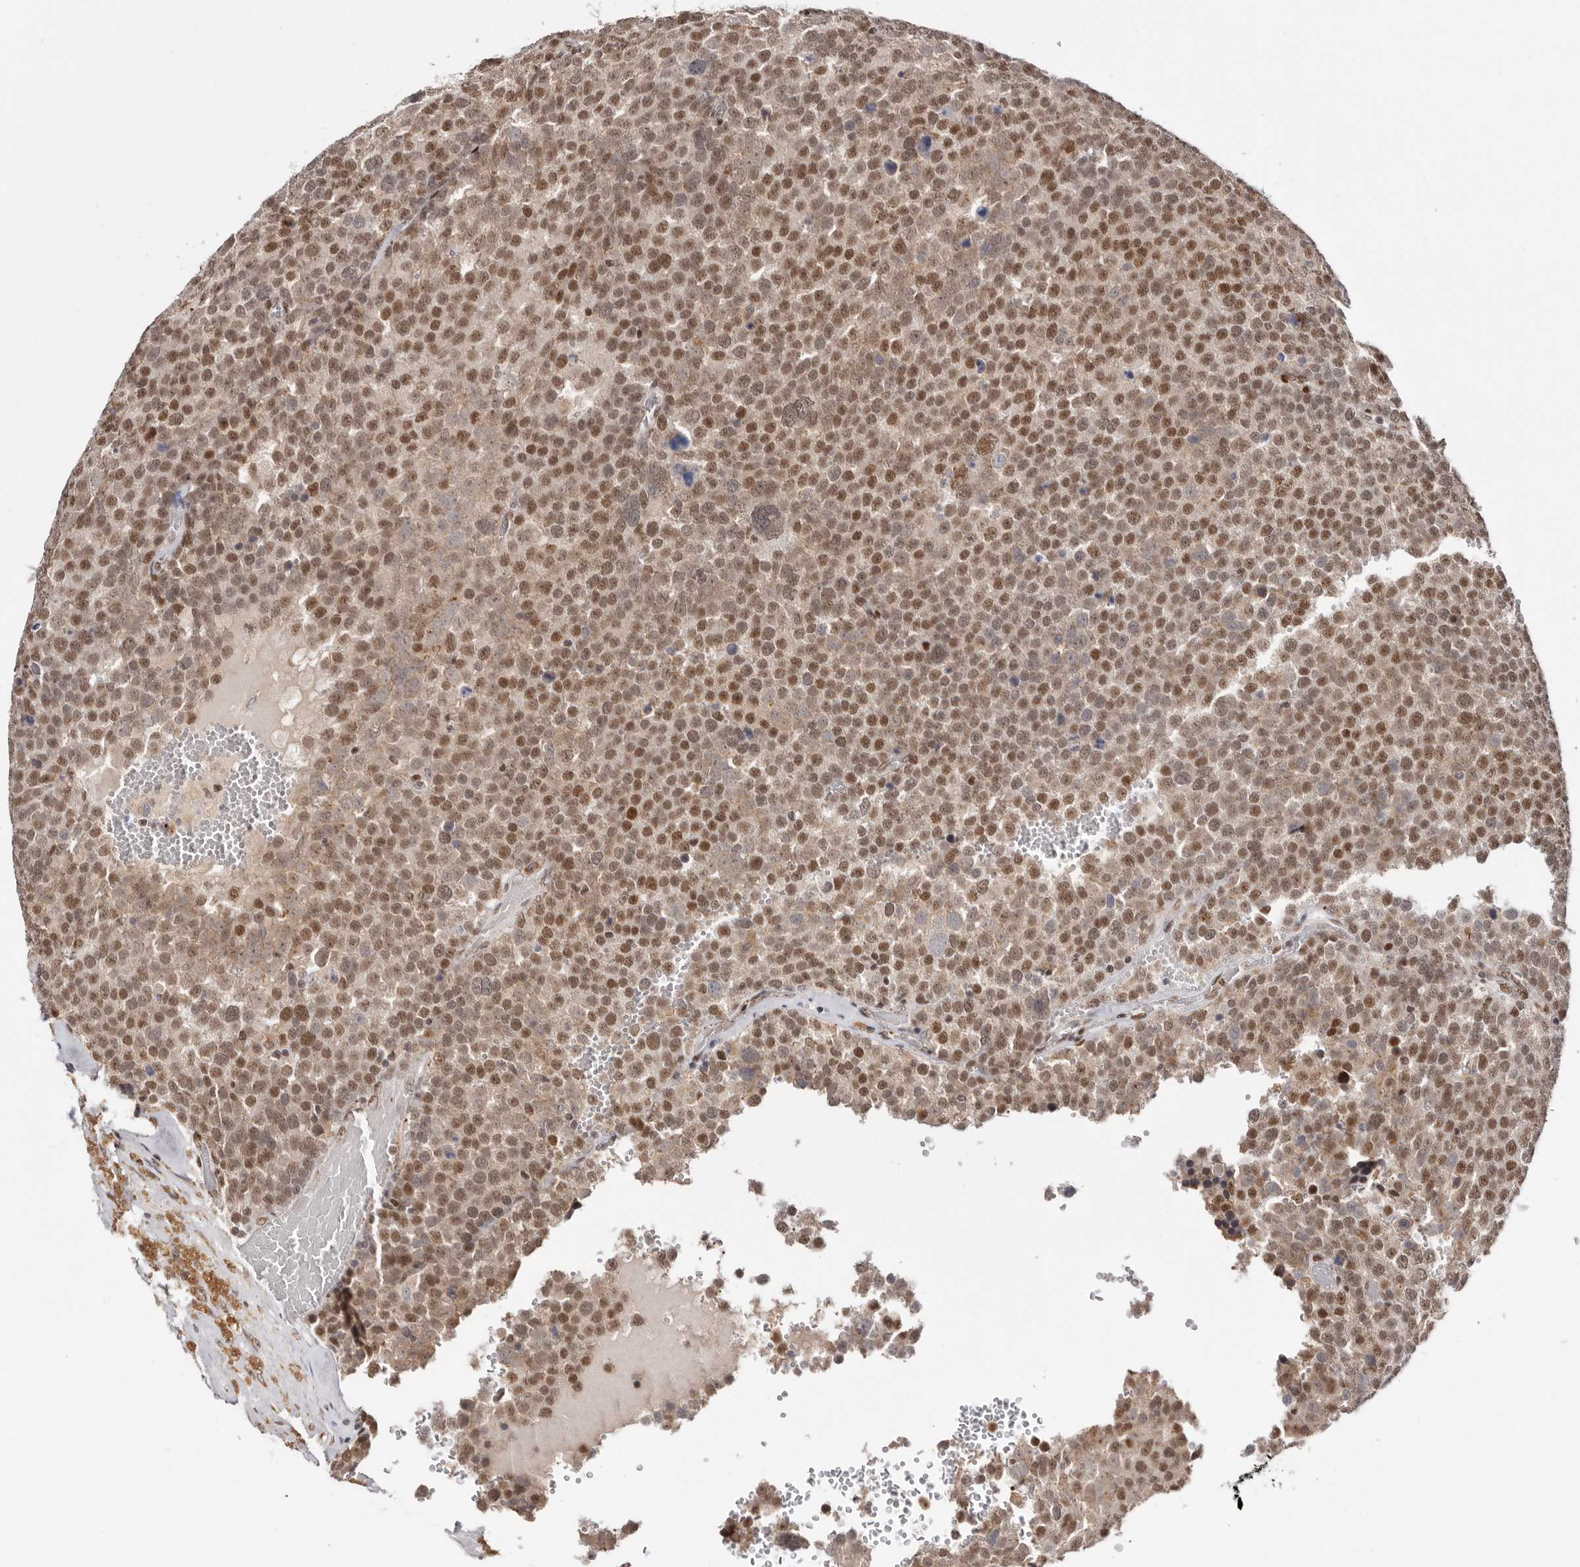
{"staining": {"intensity": "moderate", "quantity": ">75%", "location": "nuclear"}, "tissue": "testis cancer", "cell_type": "Tumor cells", "image_type": "cancer", "snomed": [{"axis": "morphology", "description": "Seminoma, NOS"}, {"axis": "topography", "description": "Testis"}], "caption": "Immunohistochemical staining of human testis seminoma exhibits moderate nuclear protein expression in approximately >75% of tumor cells. The staining is performed using DAB (3,3'-diaminobenzidine) brown chromogen to label protein expression. The nuclei are counter-stained blue using hematoxylin.", "gene": "SMAD7", "patient": {"sex": "male", "age": 71}}